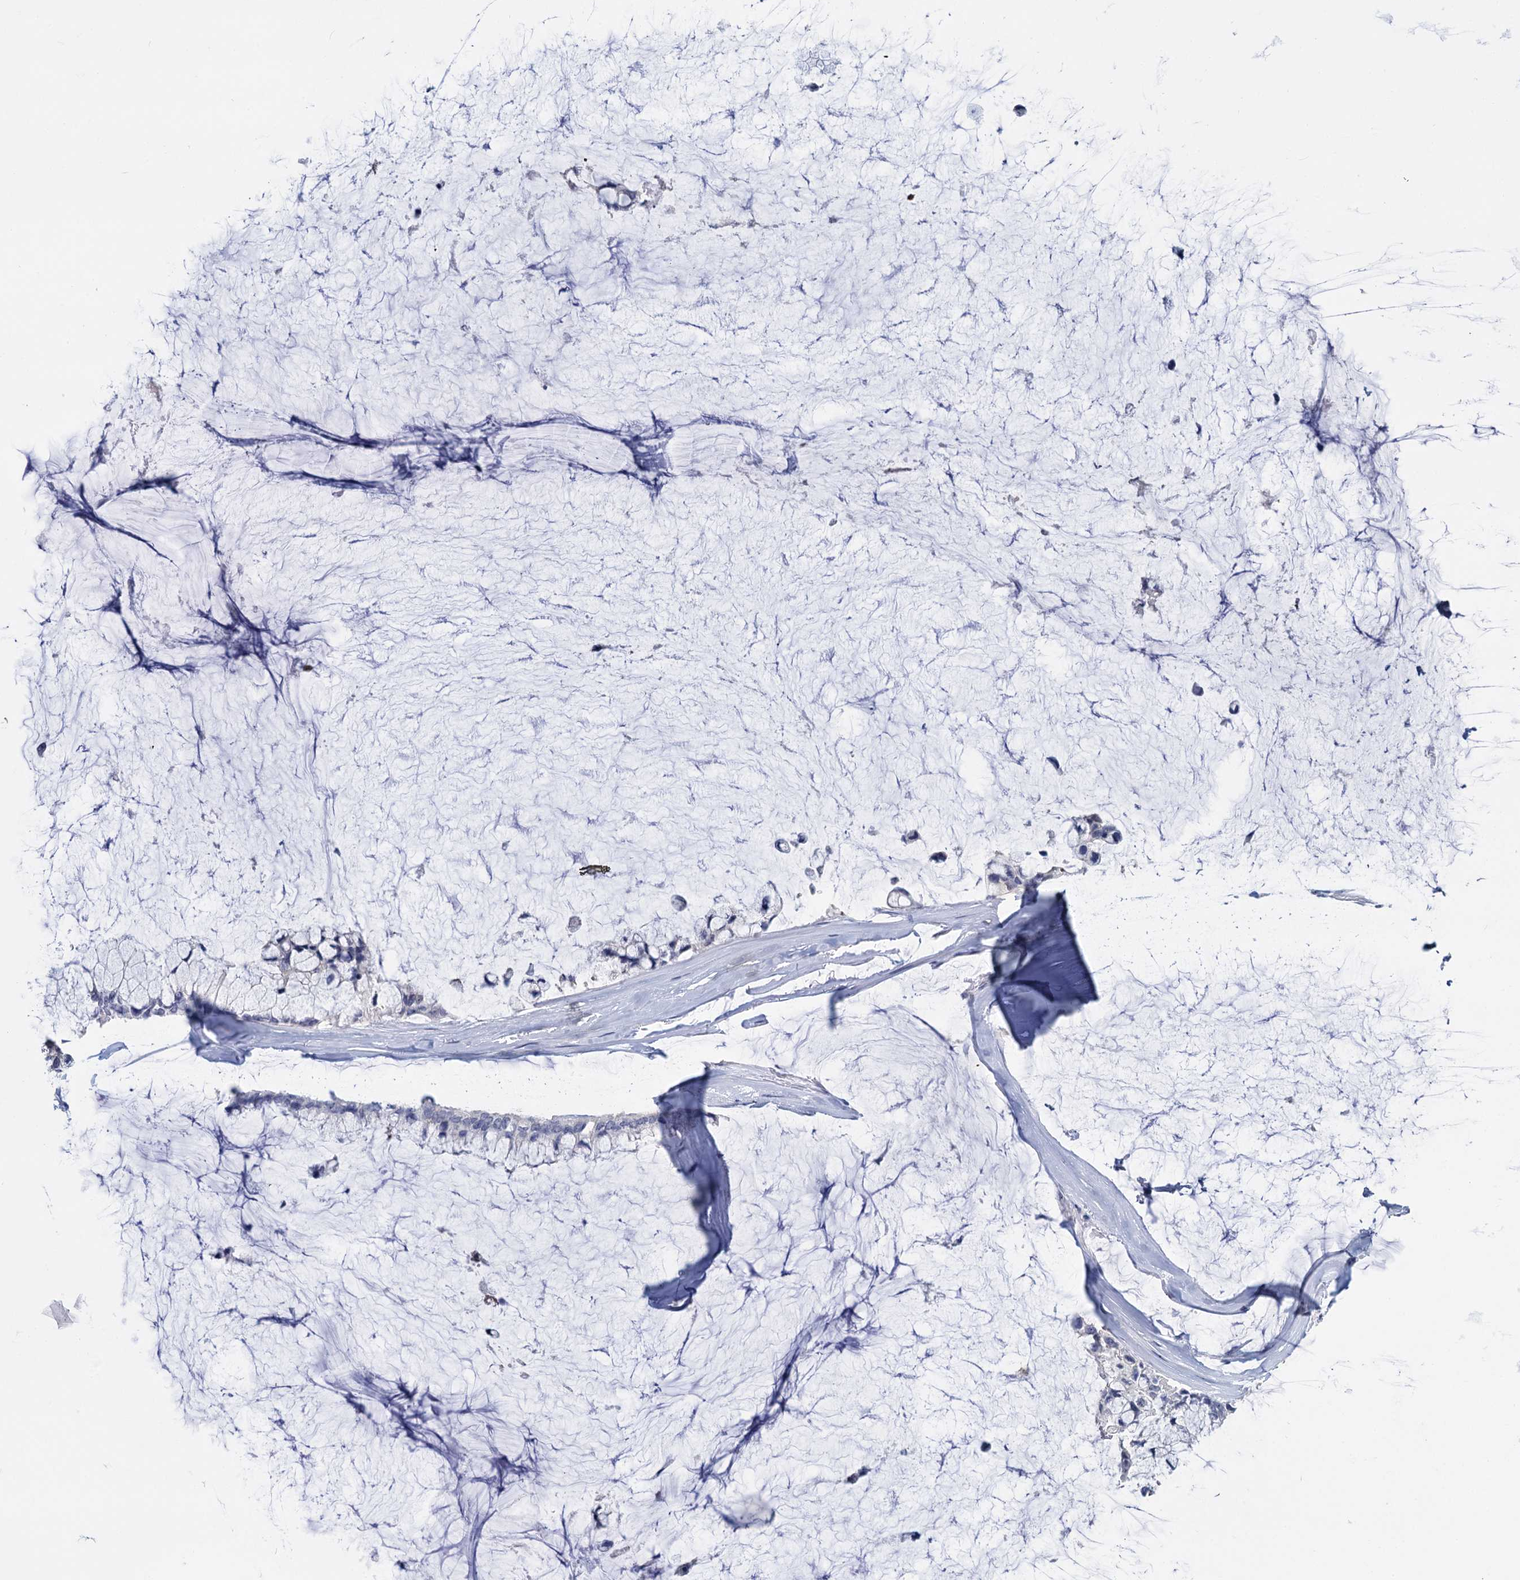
{"staining": {"intensity": "negative", "quantity": "none", "location": "none"}, "tissue": "ovarian cancer", "cell_type": "Tumor cells", "image_type": "cancer", "snomed": [{"axis": "morphology", "description": "Cystadenocarcinoma, mucinous, NOS"}, {"axis": "topography", "description": "Ovary"}], "caption": "The photomicrograph displays no staining of tumor cells in ovarian mucinous cystadenocarcinoma.", "gene": "SFN", "patient": {"sex": "female", "age": 39}}